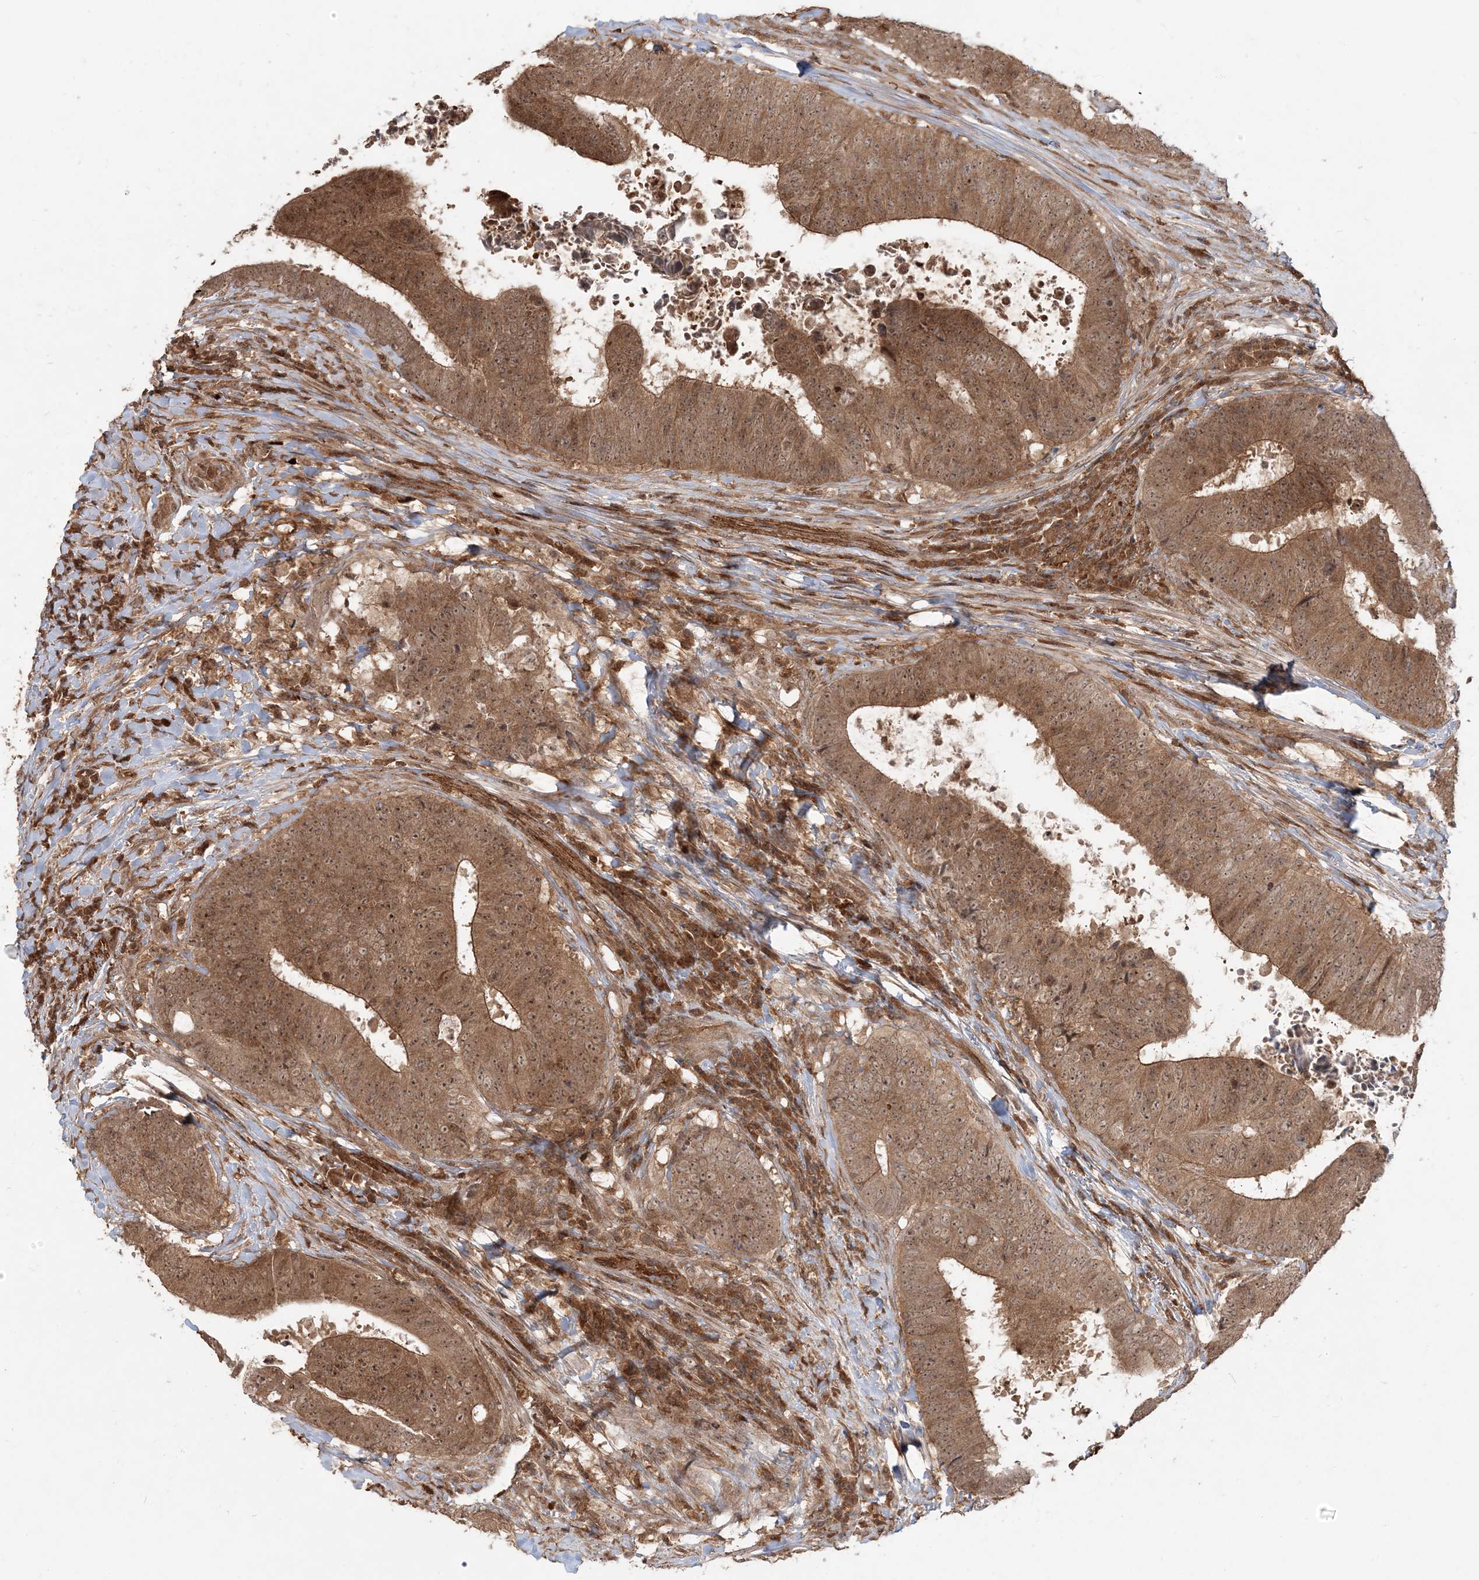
{"staining": {"intensity": "moderate", "quantity": ">75%", "location": "cytoplasmic/membranous,nuclear"}, "tissue": "colorectal cancer", "cell_type": "Tumor cells", "image_type": "cancer", "snomed": [{"axis": "morphology", "description": "Adenocarcinoma, NOS"}, {"axis": "topography", "description": "Rectum"}], "caption": "Immunohistochemistry histopathology image of neoplastic tissue: human colorectal cancer stained using immunohistochemistry (IHC) demonstrates medium levels of moderate protein expression localized specifically in the cytoplasmic/membranous and nuclear of tumor cells, appearing as a cytoplasmic/membranous and nuclear brown color.", "gene": "CAB39", "patient": {"sex": "male", "age": 72}}